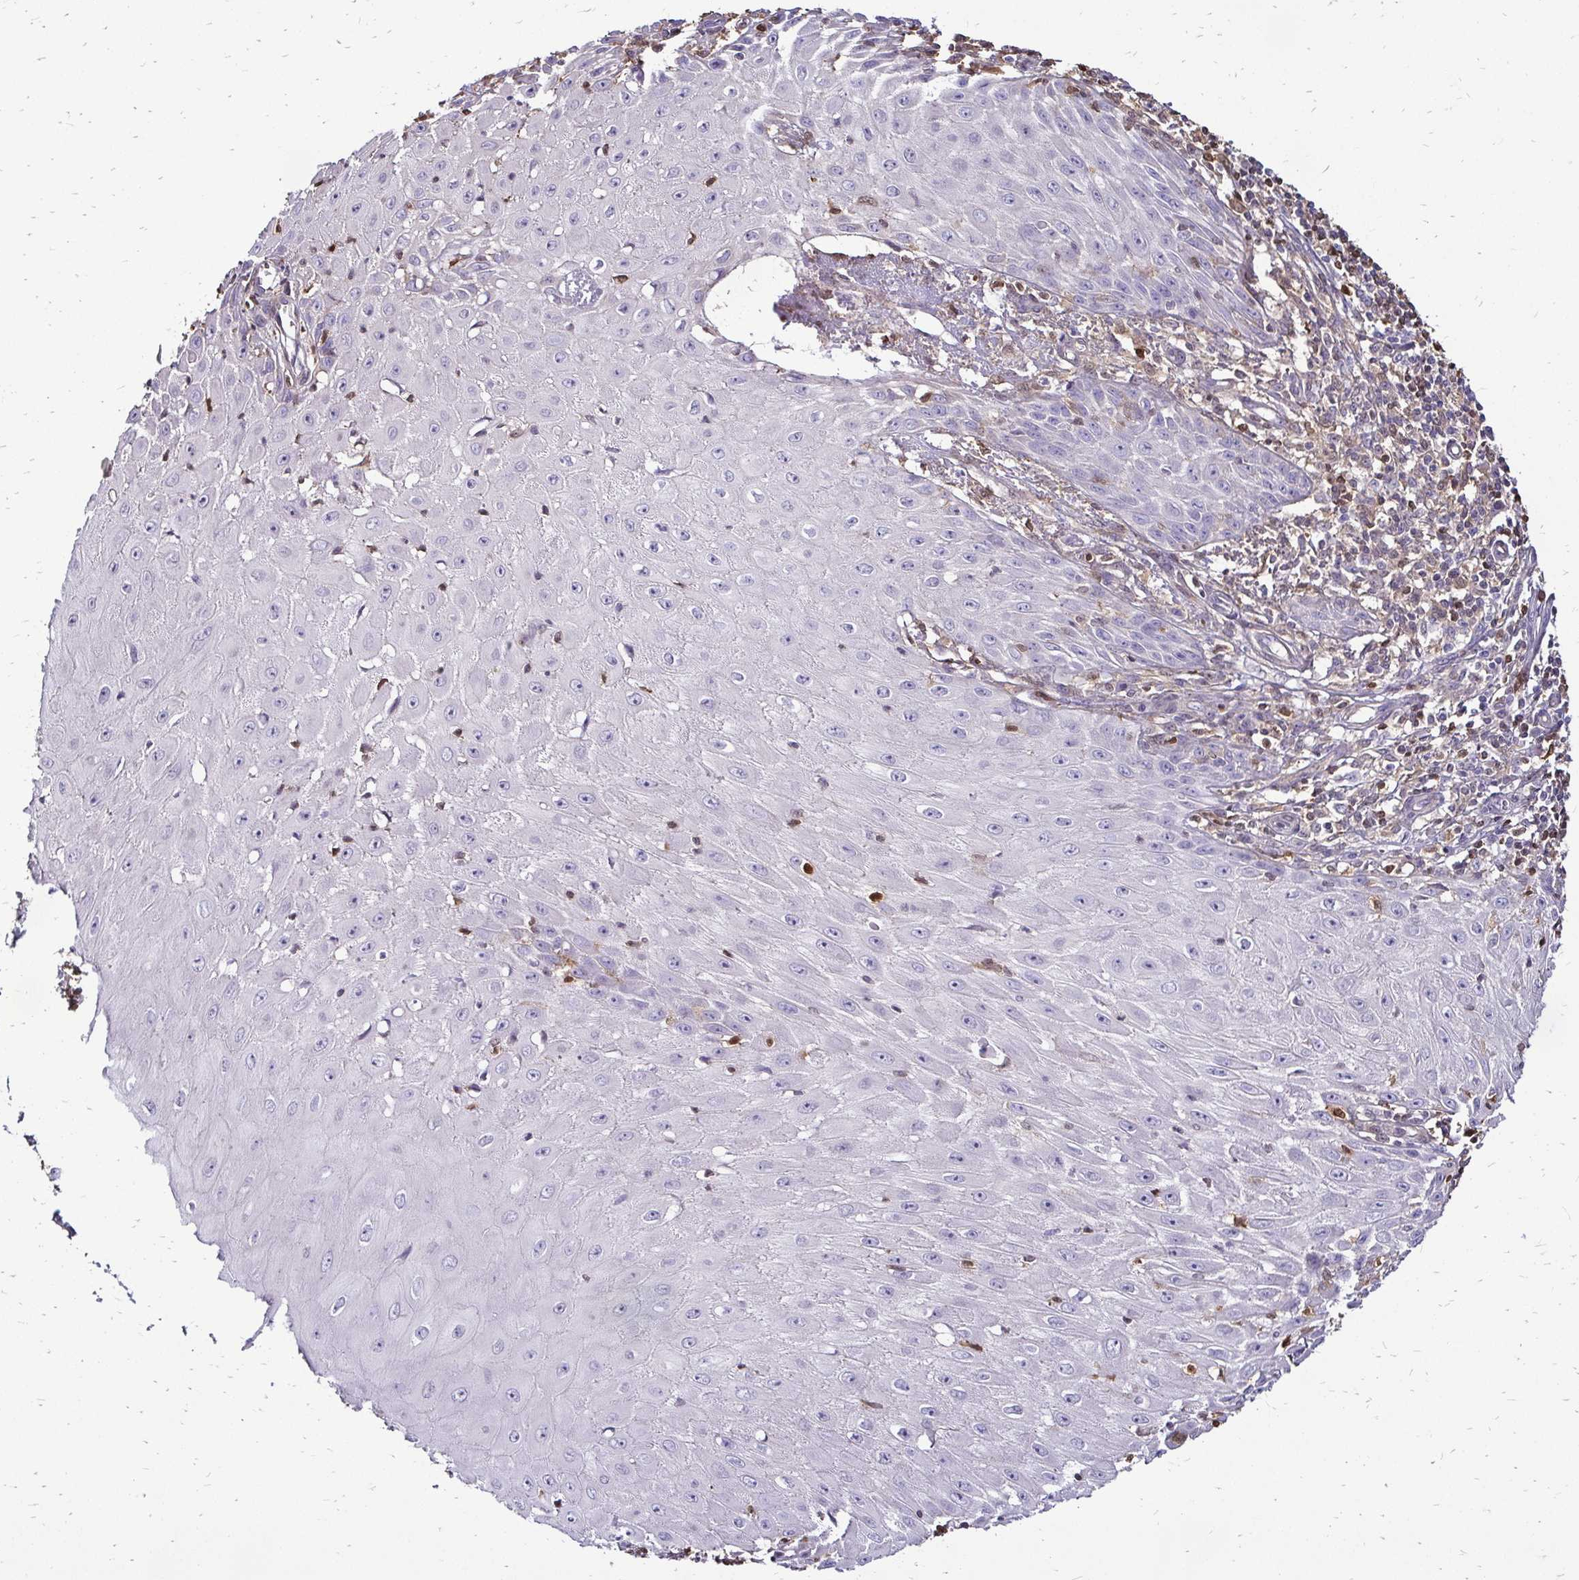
{"staining": {"intensity": "negative", "quantity": "none", "location": "none"}, "tissue": "skin cancer", "cell_type": "Tumor cells", "image_type": "cancer", "snomed": [{"axis": "morphology", "description": "Squamous cell carcinoma, NOS"}, {"axis": "topography", "description": "Skin"}], "caption": "Squamous cell carcinoma (skin) was stained to show a protein in brown. There is no significant staining in tumor cells.", "gene": "ZFP1", "patient": {"sex": "female", "age": 73}}